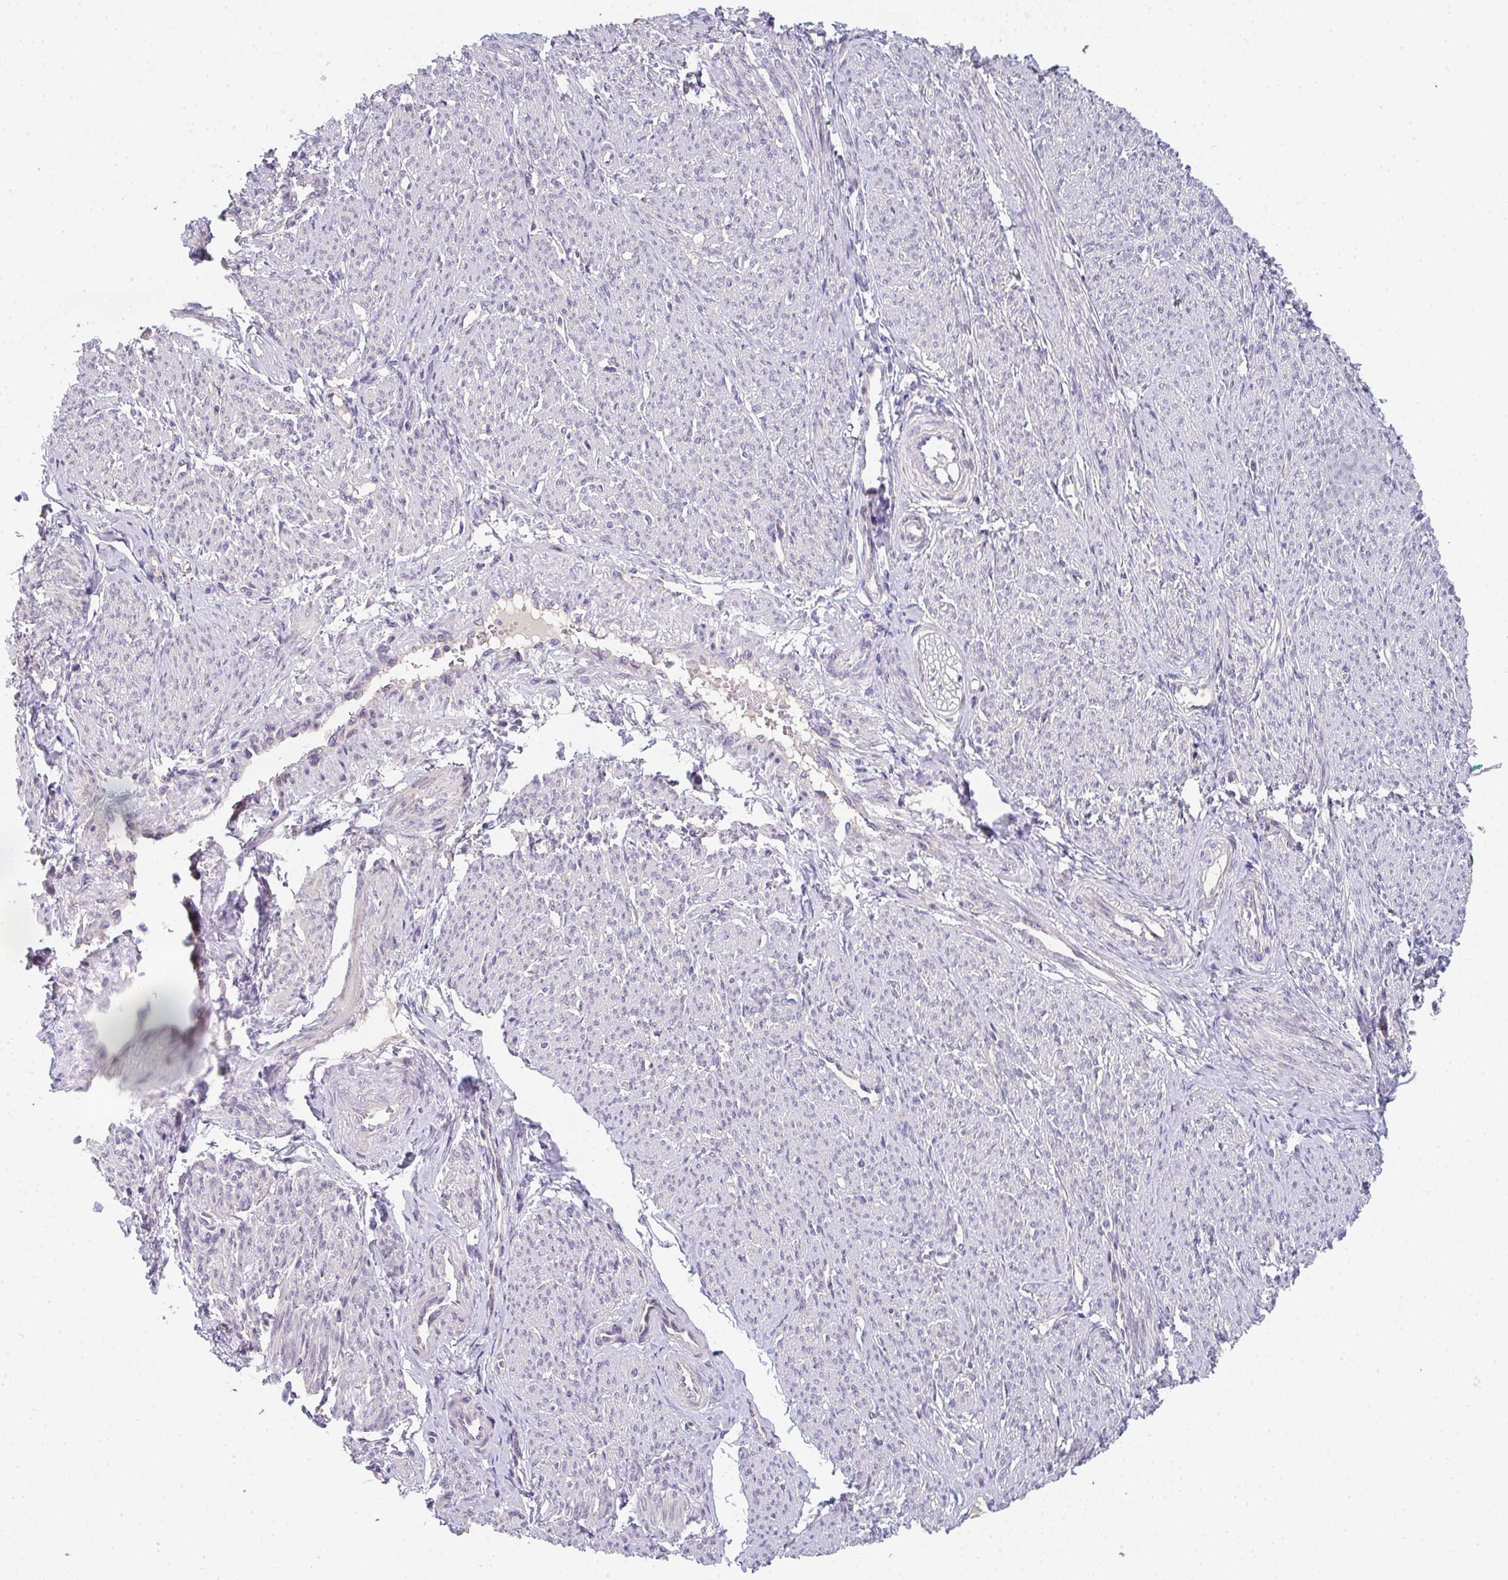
{"staining": {"intensity": "negative", "quantity": "none", "location": "none"}, "tissue": "smooth muscle", "cell_type": "Smooth muscle cells", "image_type": "normal", "snomed": [{"axis": "morphology", "description": "Normal tissue, NOS"}, {"axis": "topography", "description": "Smooth muscle"}], "caption": "Histopathology image shows no significant protein expression in smooth muscle cells of unremarkable smooth muscle.", "gene": "TNFRSF10A", "patient": {"sex": "female", "age": 65}}